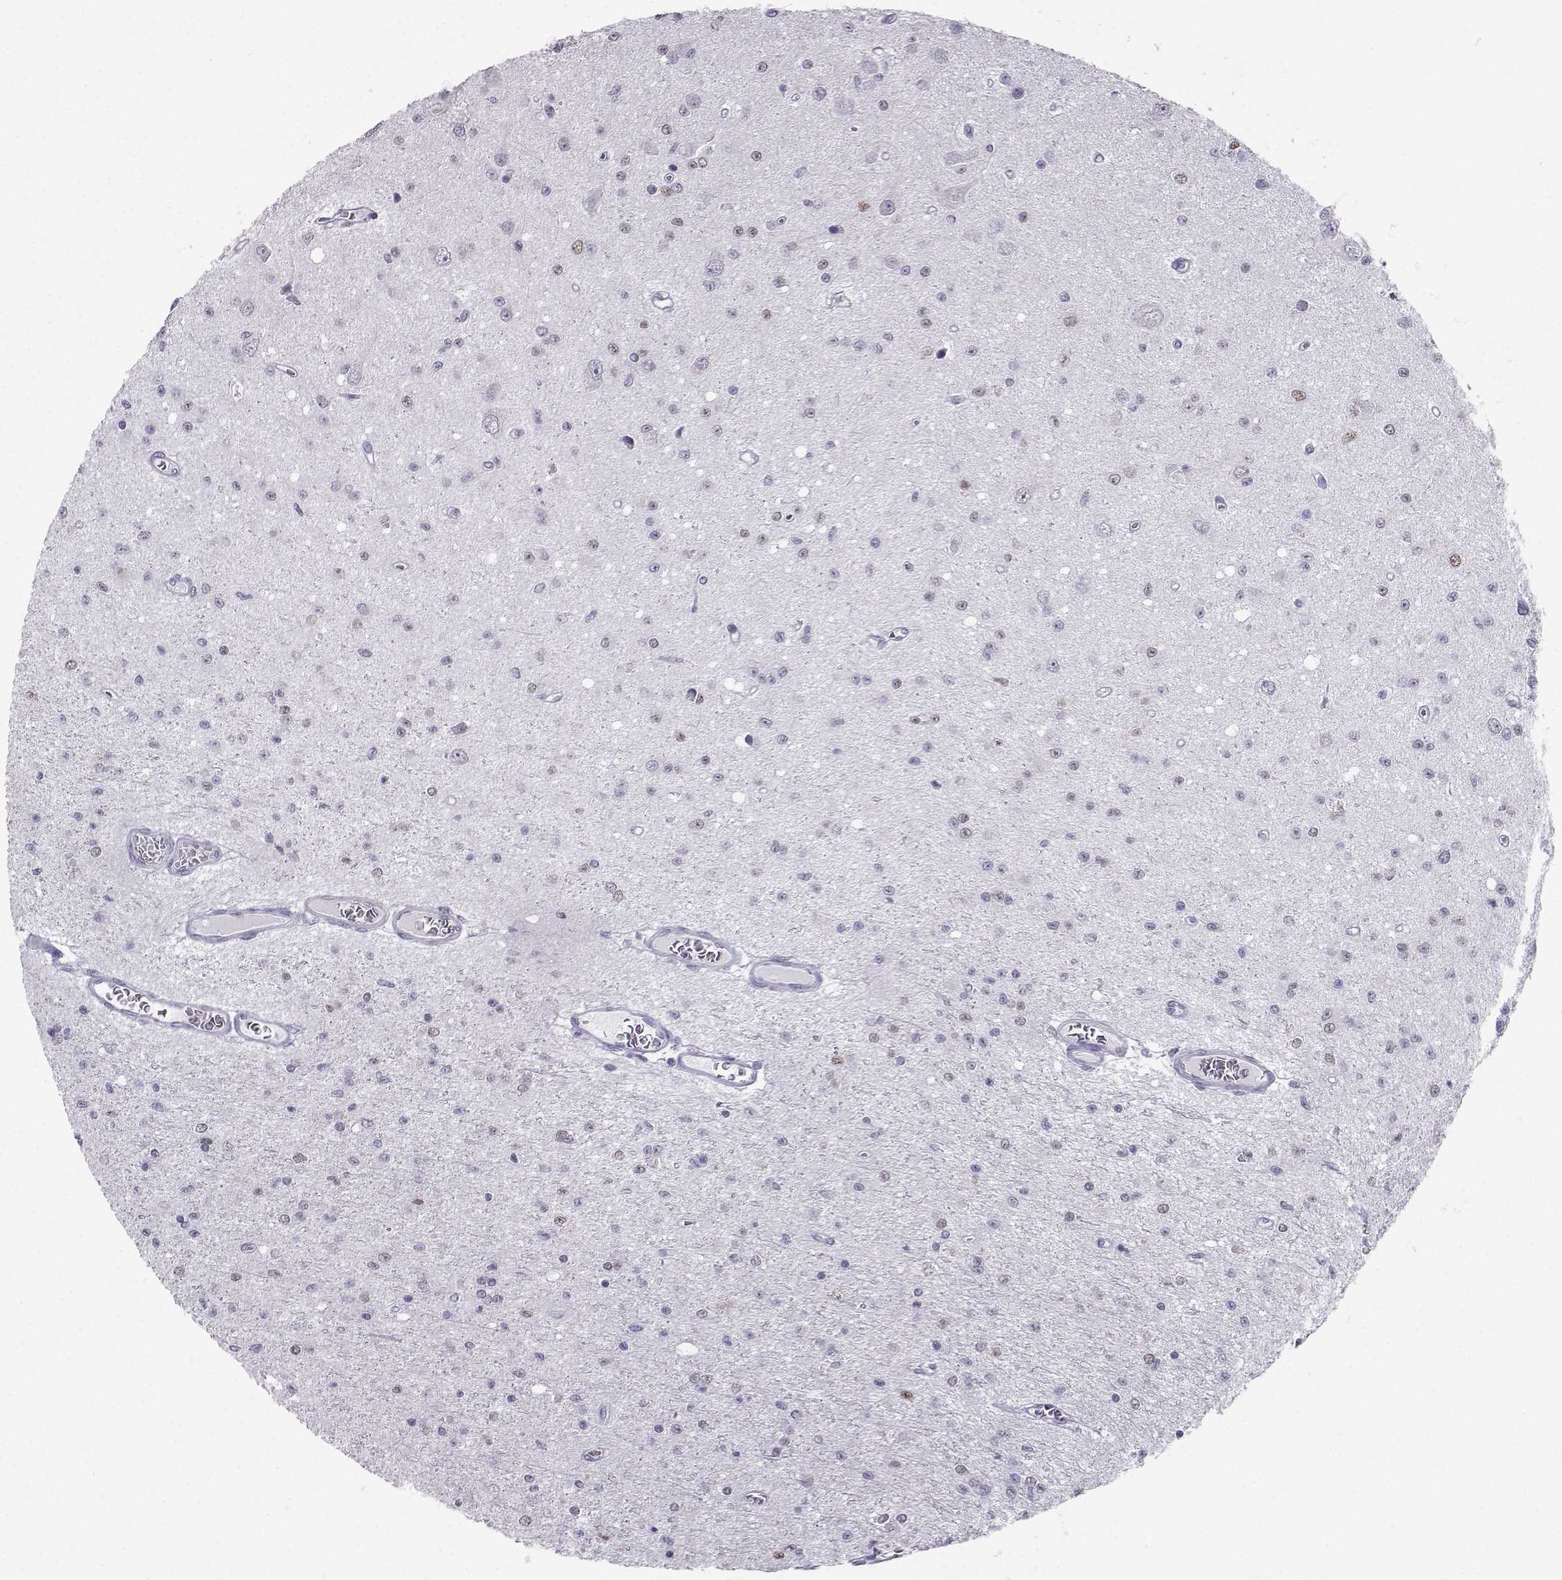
{"staining": {"intensity": "weak", "quantity": "<25%", "location": "cytoplasmic/membranous"}, "tissue": "glioma", "cell_type": "Tumor cells", "image_type": "cancer", "snomed": [{"axis": "morphology", "description": "Glioma, malignant, Low grade"}, {"axis": "topography", "description": "Brain"}], "caption": "Immunohistochemical staining of glioma shows no significant positivity in tumor cells.", "gene": "TEDC2", "patient": {"sex": "female", "age": 45}}